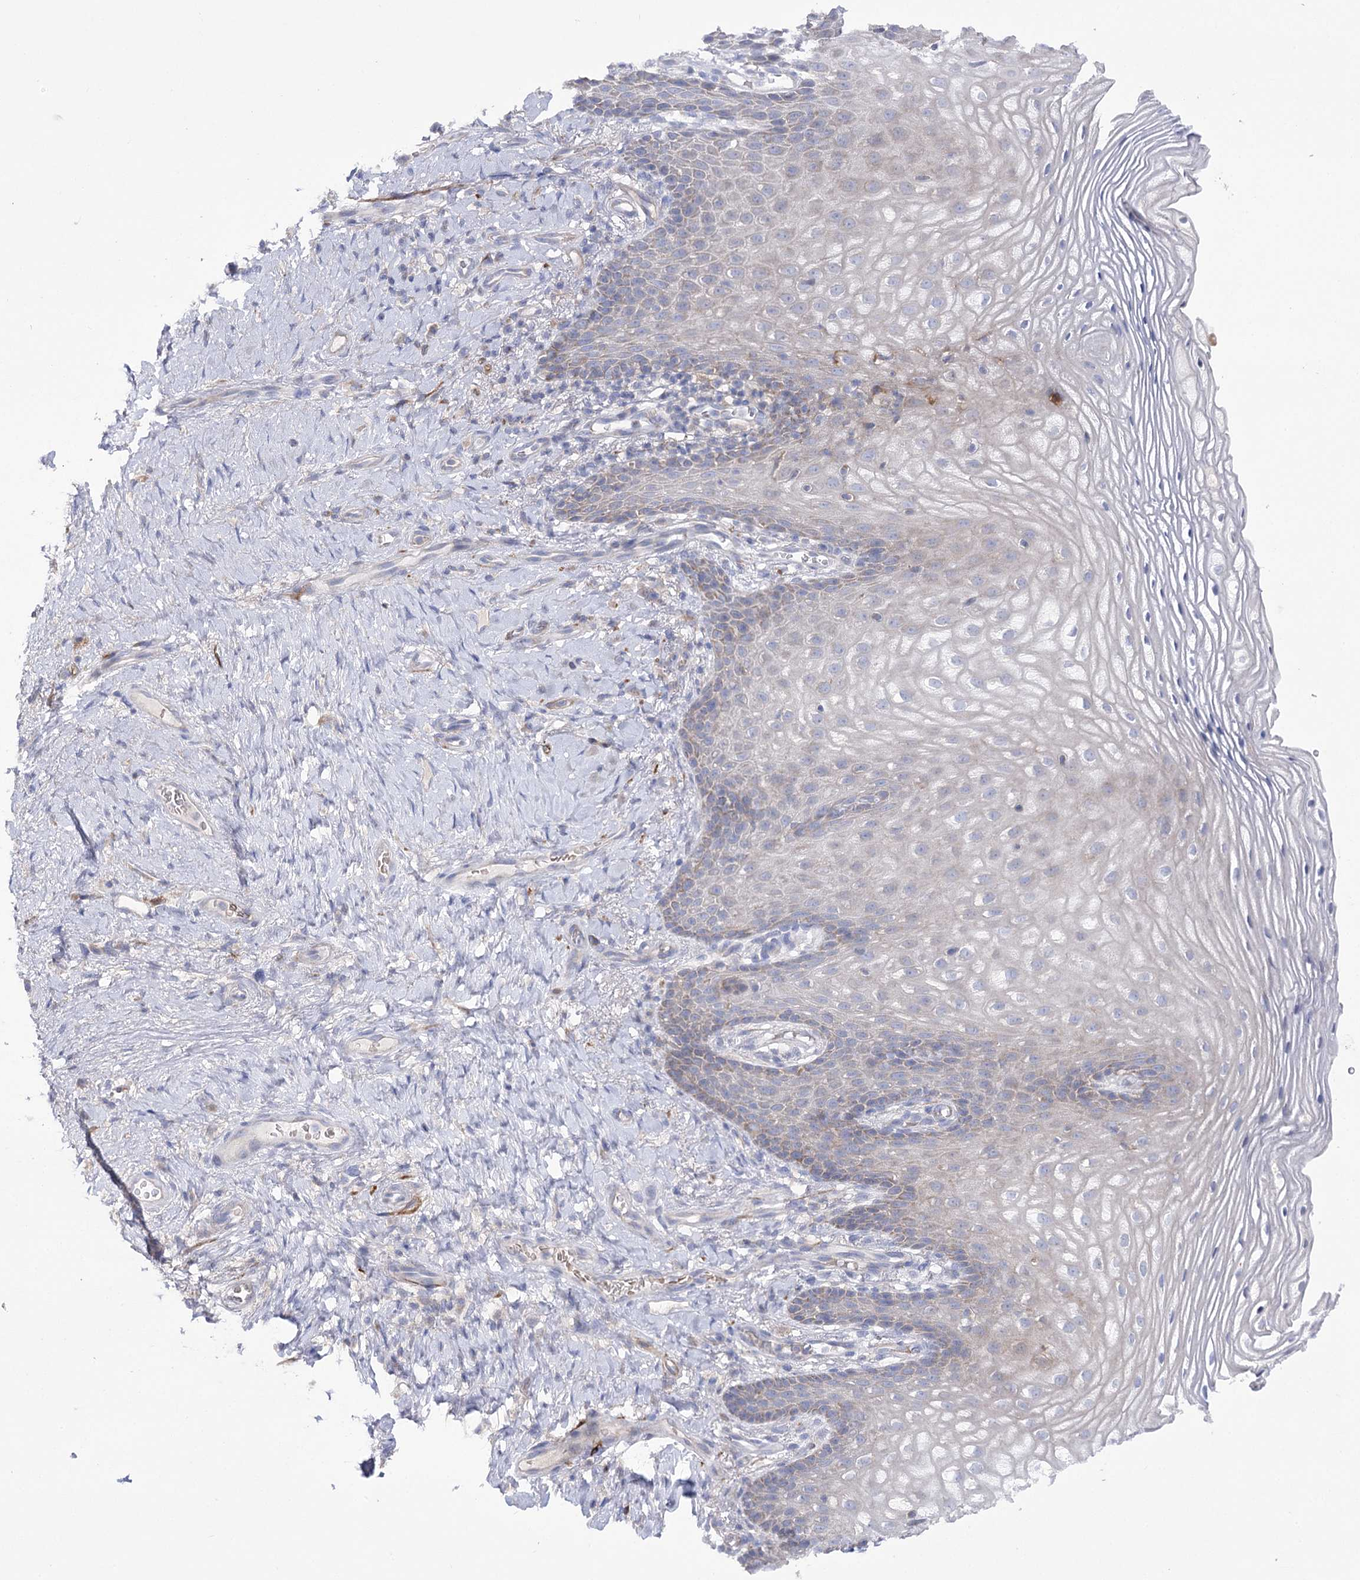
{"staining": {"intensity": "negative", "quantity": "none", "location": "none"}, "tissue": "vagina", "cell_type": "Squamous epithelial cells", "image_type": "normal", "snomed": [{"axis": "morphology", "description": "Normal tissue, NOS"}, {"axis": "topography", "description": "Vagina"}], "caption": "The immunohistochemistry (IHC) histopathology image has no significant staining in squamous epithelial cells of vagina.", "gene": "COX15", "patient": {"sex": "female", "age": 60}}